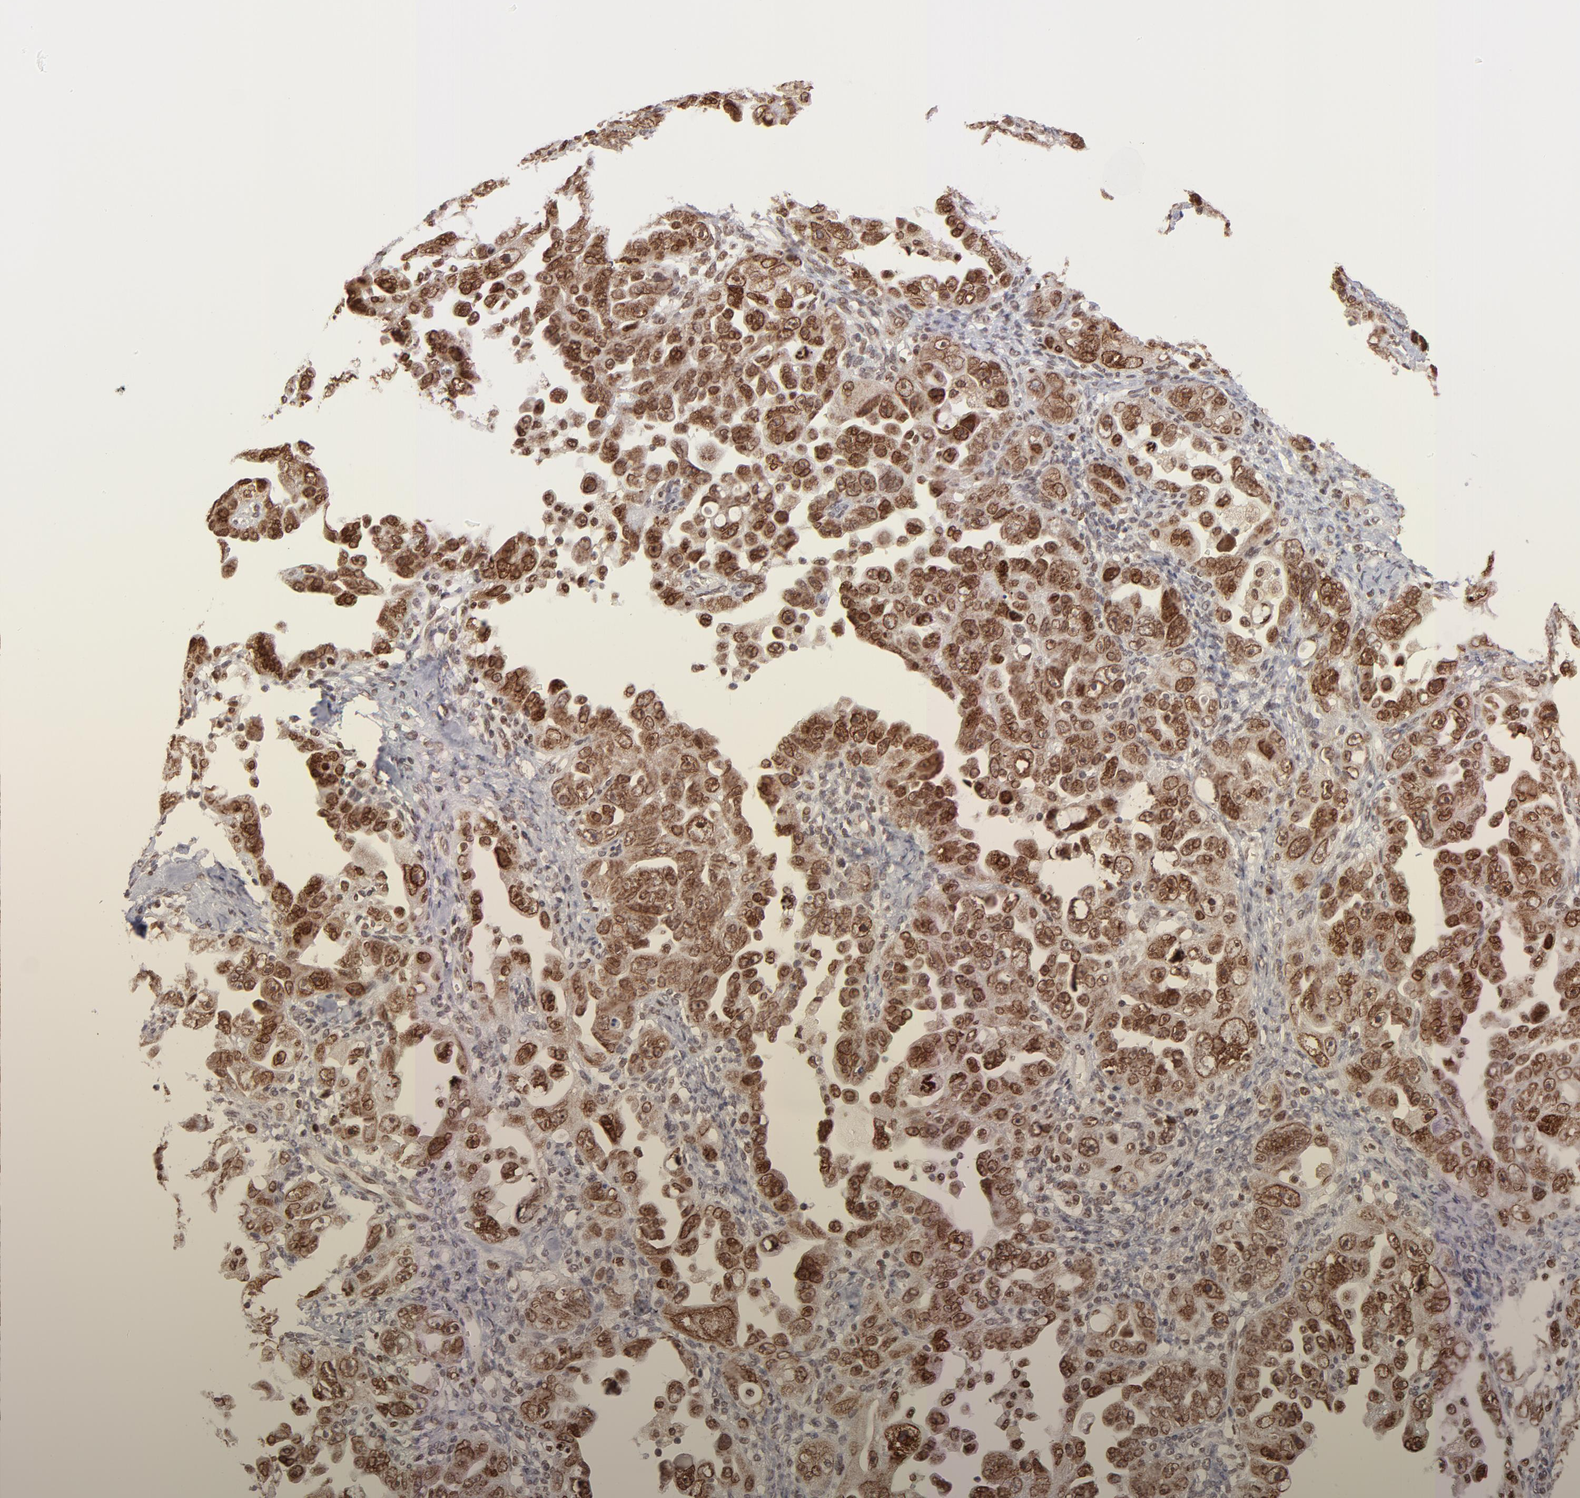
{"staining": {"intensity": "moderate", "quantity": ">75%", "location": "cytoplasmic/membranous,nuclear"}, "tissue": "ovarian cancer", "cell_type": "Tumor cells", "image_type": "cancer", "snomed": [{"axis": "morphology", "description": "Cystadenocarcinoma, serous, NOS"}, {"axis": "topography", "description": "Ovary"}], "caption": "This micrograph shows immunohistochemistry (IHC) staining of human serous cystadenocarcinoma (ovarian), with medium moderate cytoplasmic/membranous and nuclear staining in approximately >75% of tumor cells.", "gene": "TOP1MT", "patient": {"sex": "female", "age": 66}}